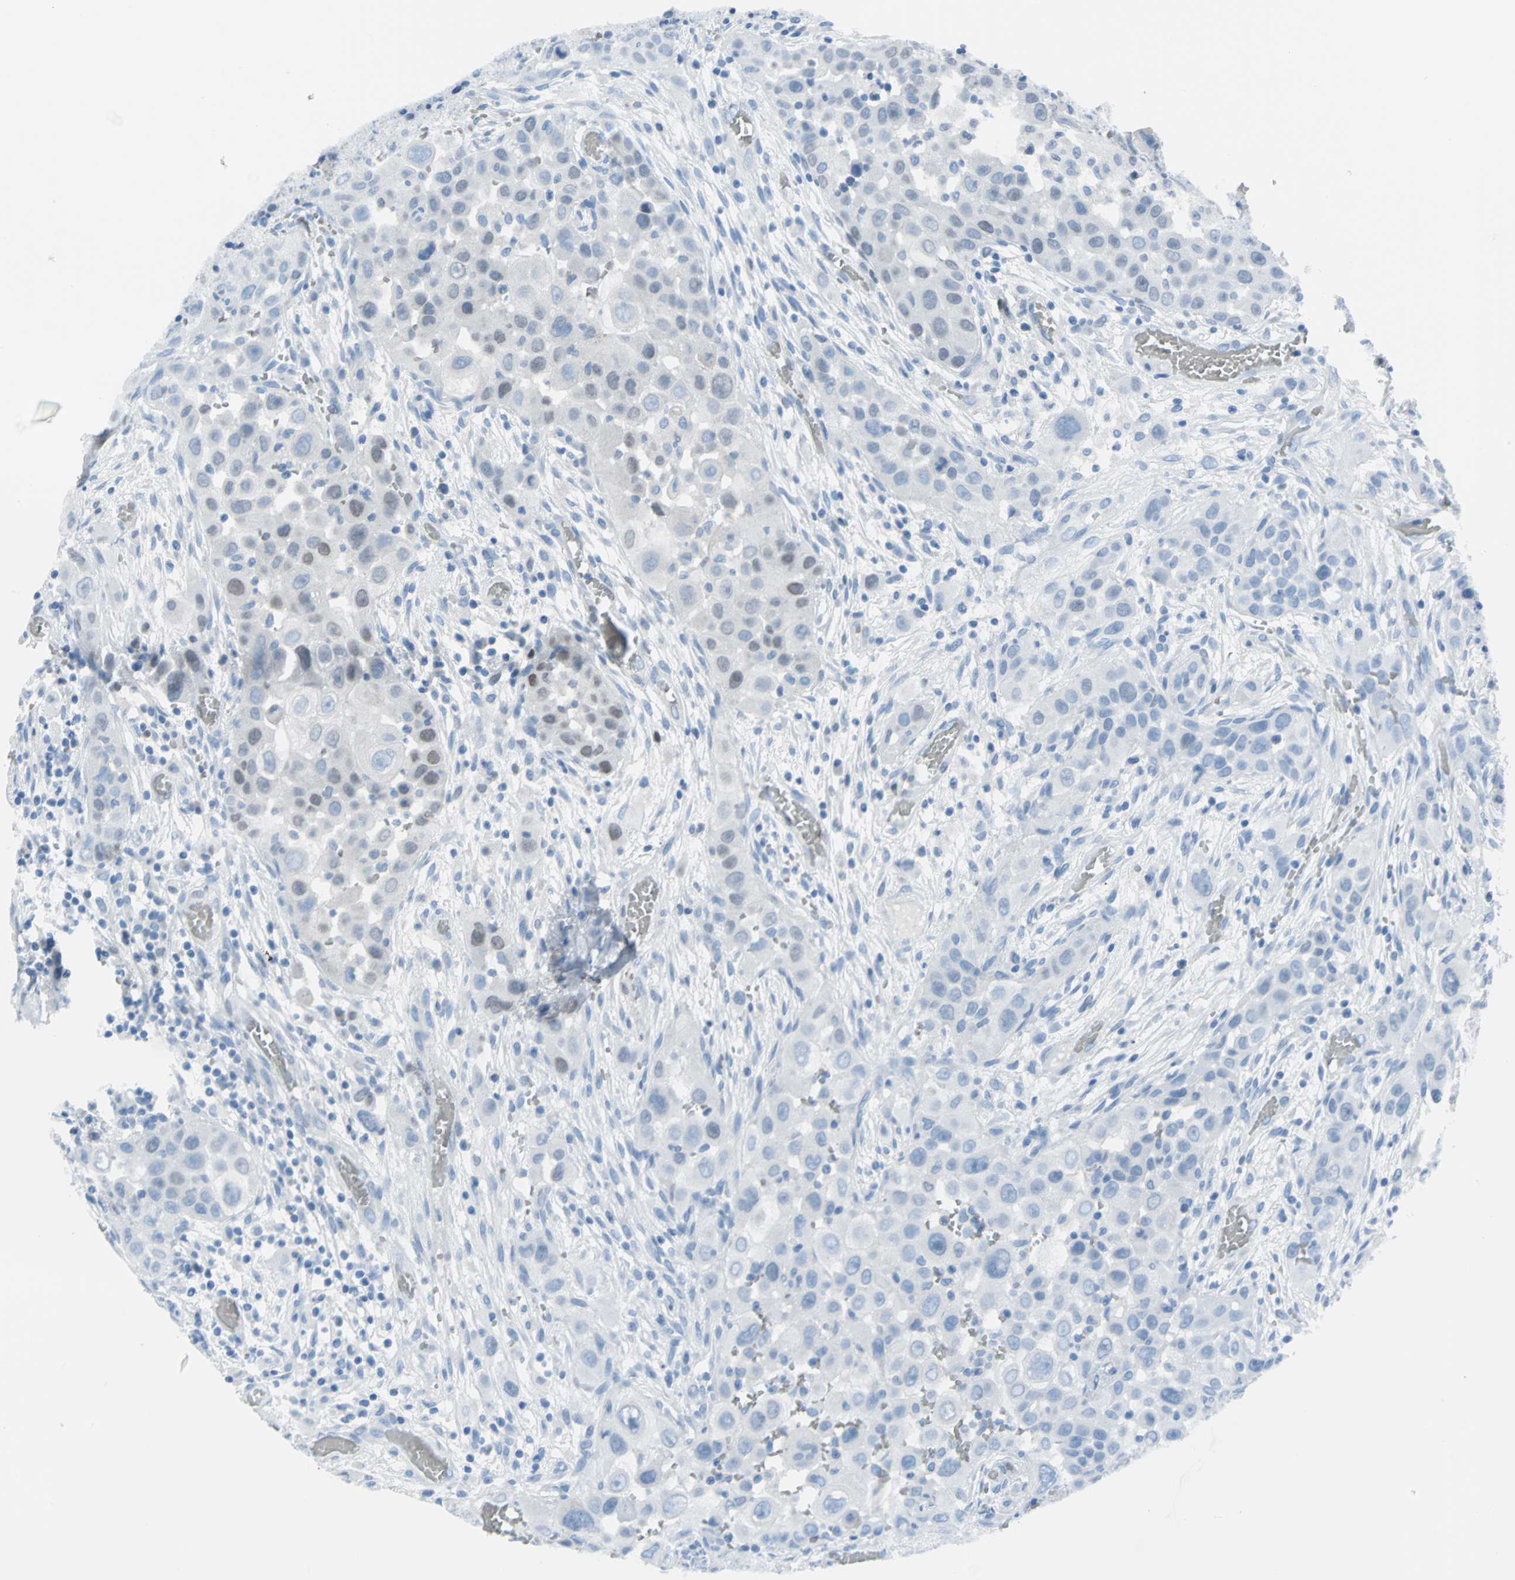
{"staining": {"intensity": "weak", "quantity": "<25%", "location": "nuclear"}, "tissue": "head and neck cancer", "cell_type": "Tumor cells", "image_type": "cancer", "snomed": [{"axis": "morphology", "description": "Carcinoma, NOS"}, {"axis": "topography", "description": "Head-Neck"}], "caption": "IHC micrograph of head and neck cancer stained for a protein (brown), which reveals no expression in tumor cells.", "gene": "MCM3", "patient": {"sex": "male", "age": 87}}